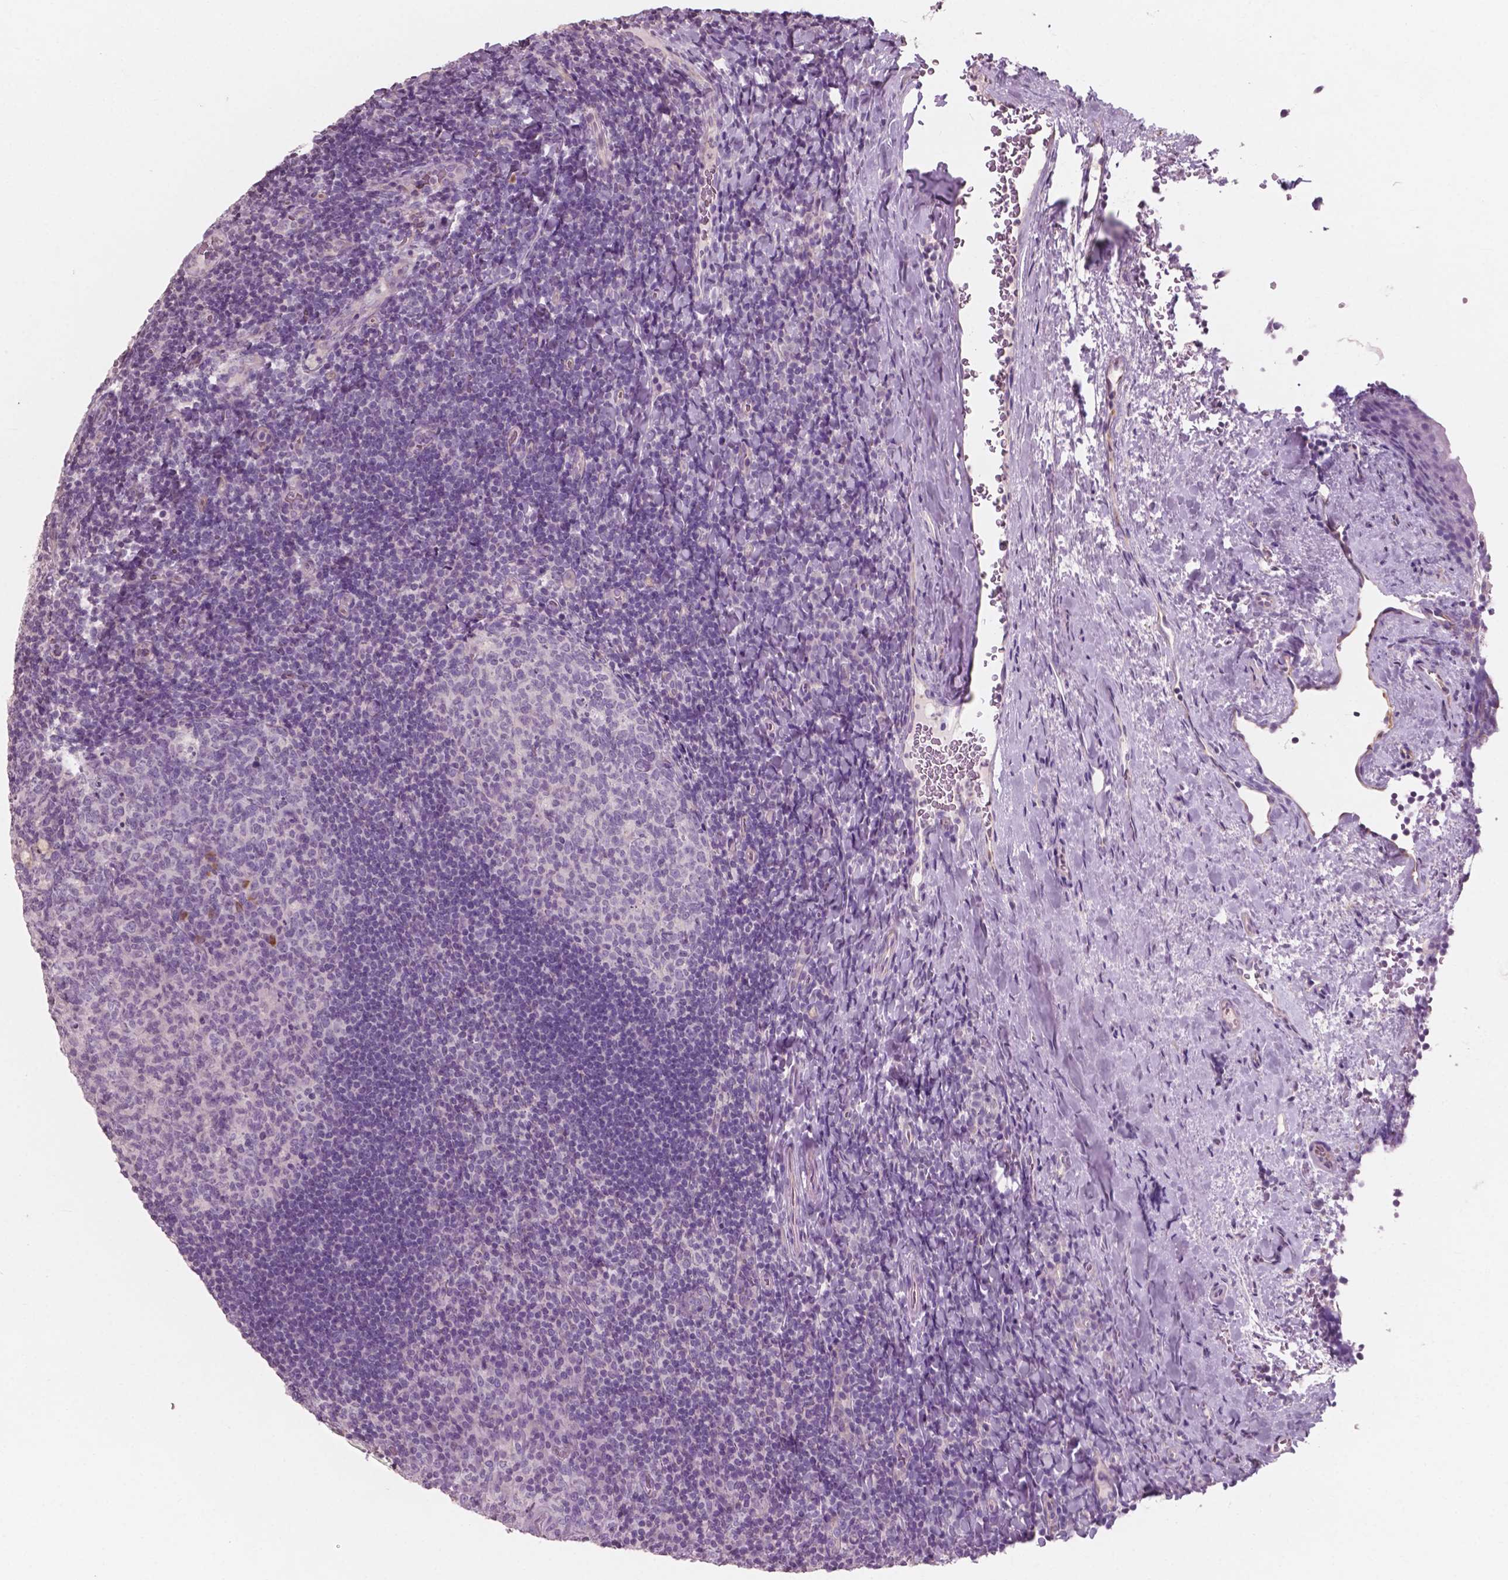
{"staining": {"intensity": "negative", "quantity": "none", "location": "none"}, "tissue": "tonsil", "cell_type": "Germinal center cells", "image_type": "normal", "snomed": [{"axis": "morphology", "description": "Normal tissue, NOS"}, {"axis": "topography", "description": "Tonsil"}], "caption": "Normal tonsil was stained to show a protein in brown. There is no significant positivity in germinal center cells. (Brightfield microscopy of DAB immunohistochemistry (IHC) at high magnification).", "gene": "AWAT1", "patient": {"sex": "male", "age": 17}}